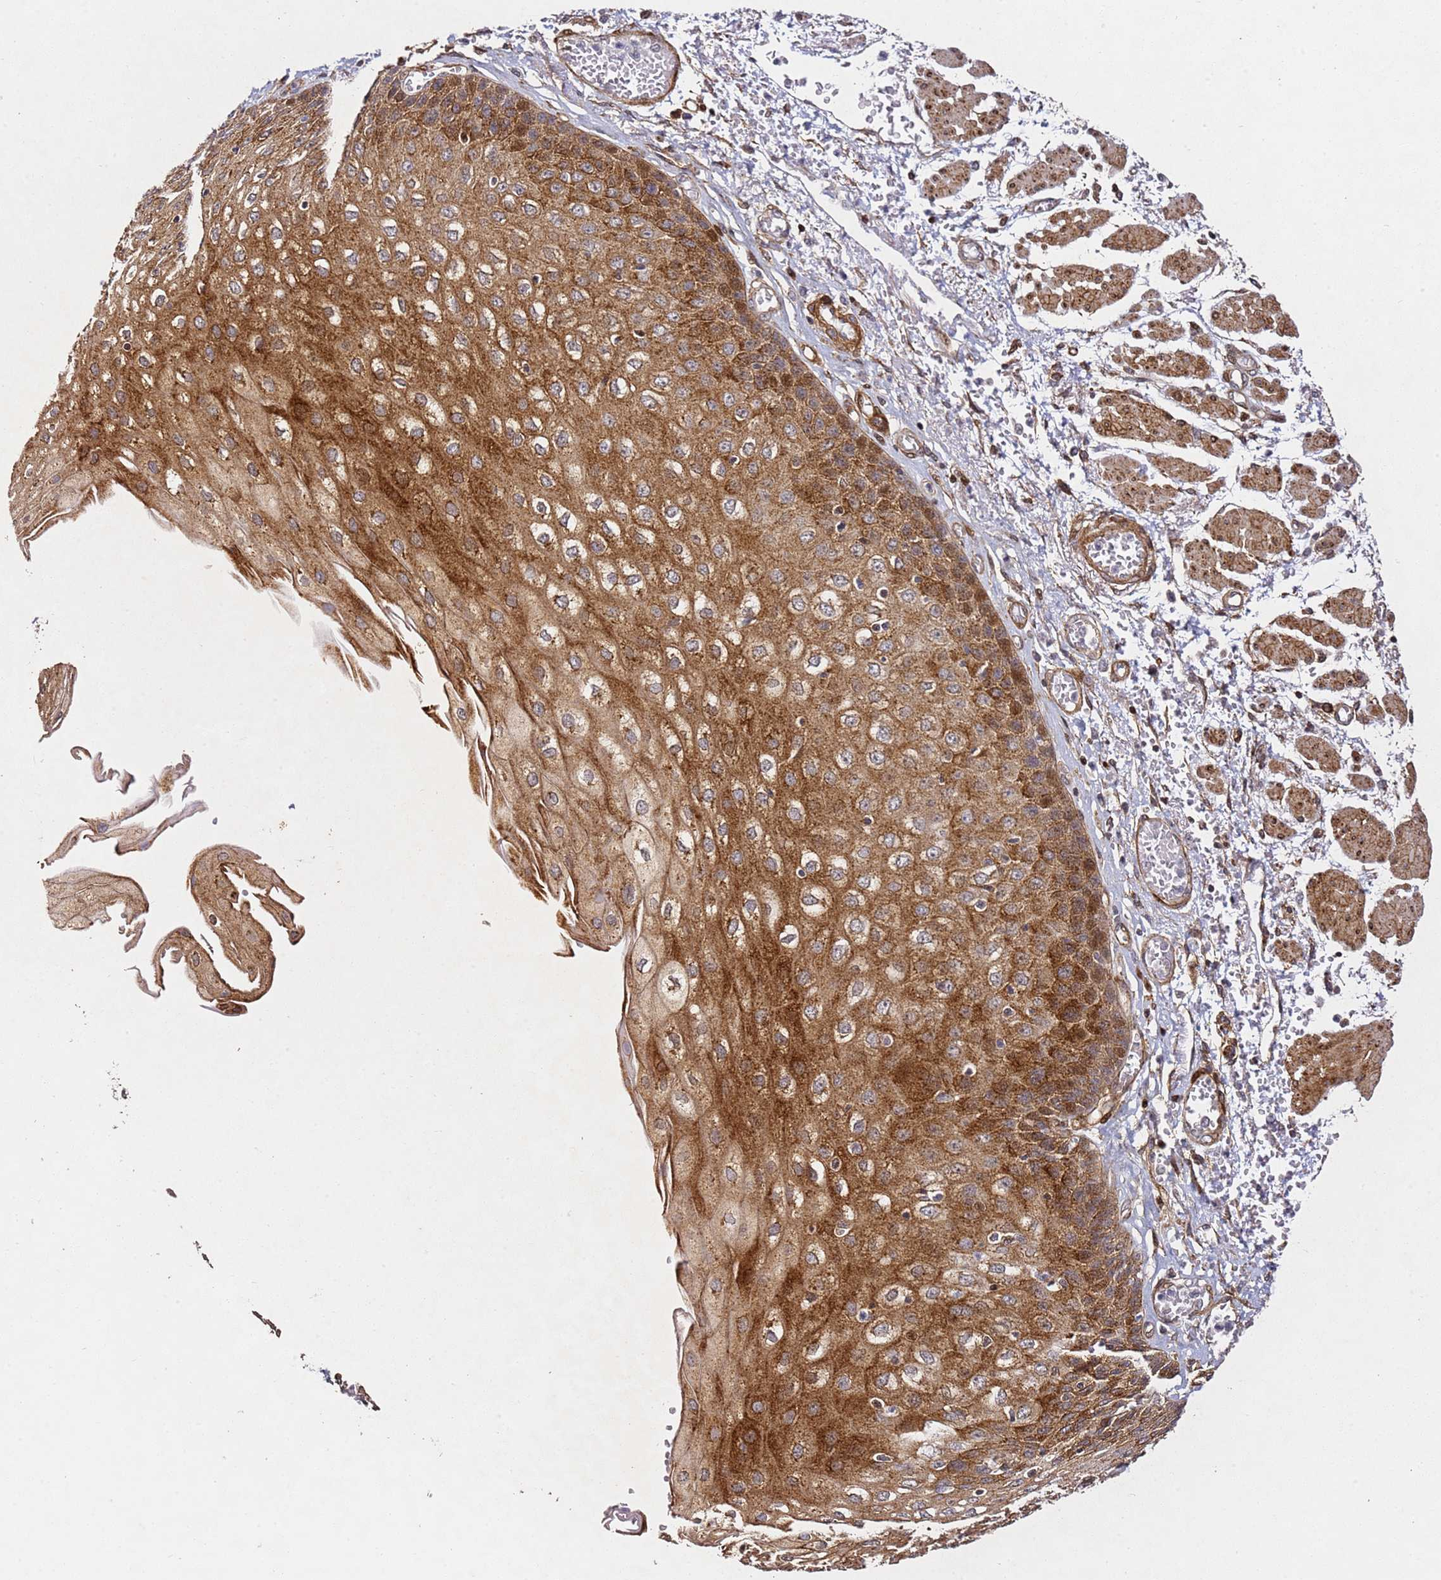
{"staining": {"intensity": "strong", "quantity": ">75%", "location": "cytoplasmic/membranous,nuclear"}, "tissue": "esophagus", "cell_type": "Squamous epithelial cells", "image_type": "normal", "snomed": [{"axis": "morphology", "description": "Normal tissue, NOS"}, {"axis": "topography", "description": "Esophagus"}], "caption": "A photomicrograph of esophagus stained for a protein displays strong cytoplasmic/membranous,nuclear brown staining in squamous epithelial cells. (DAB (3,3'-diaminobenzidine) = brown stain, brightfield microscopy at high magnification).", "gene": "ZNF296", "patient": {"sex": "male", "age": 81}}